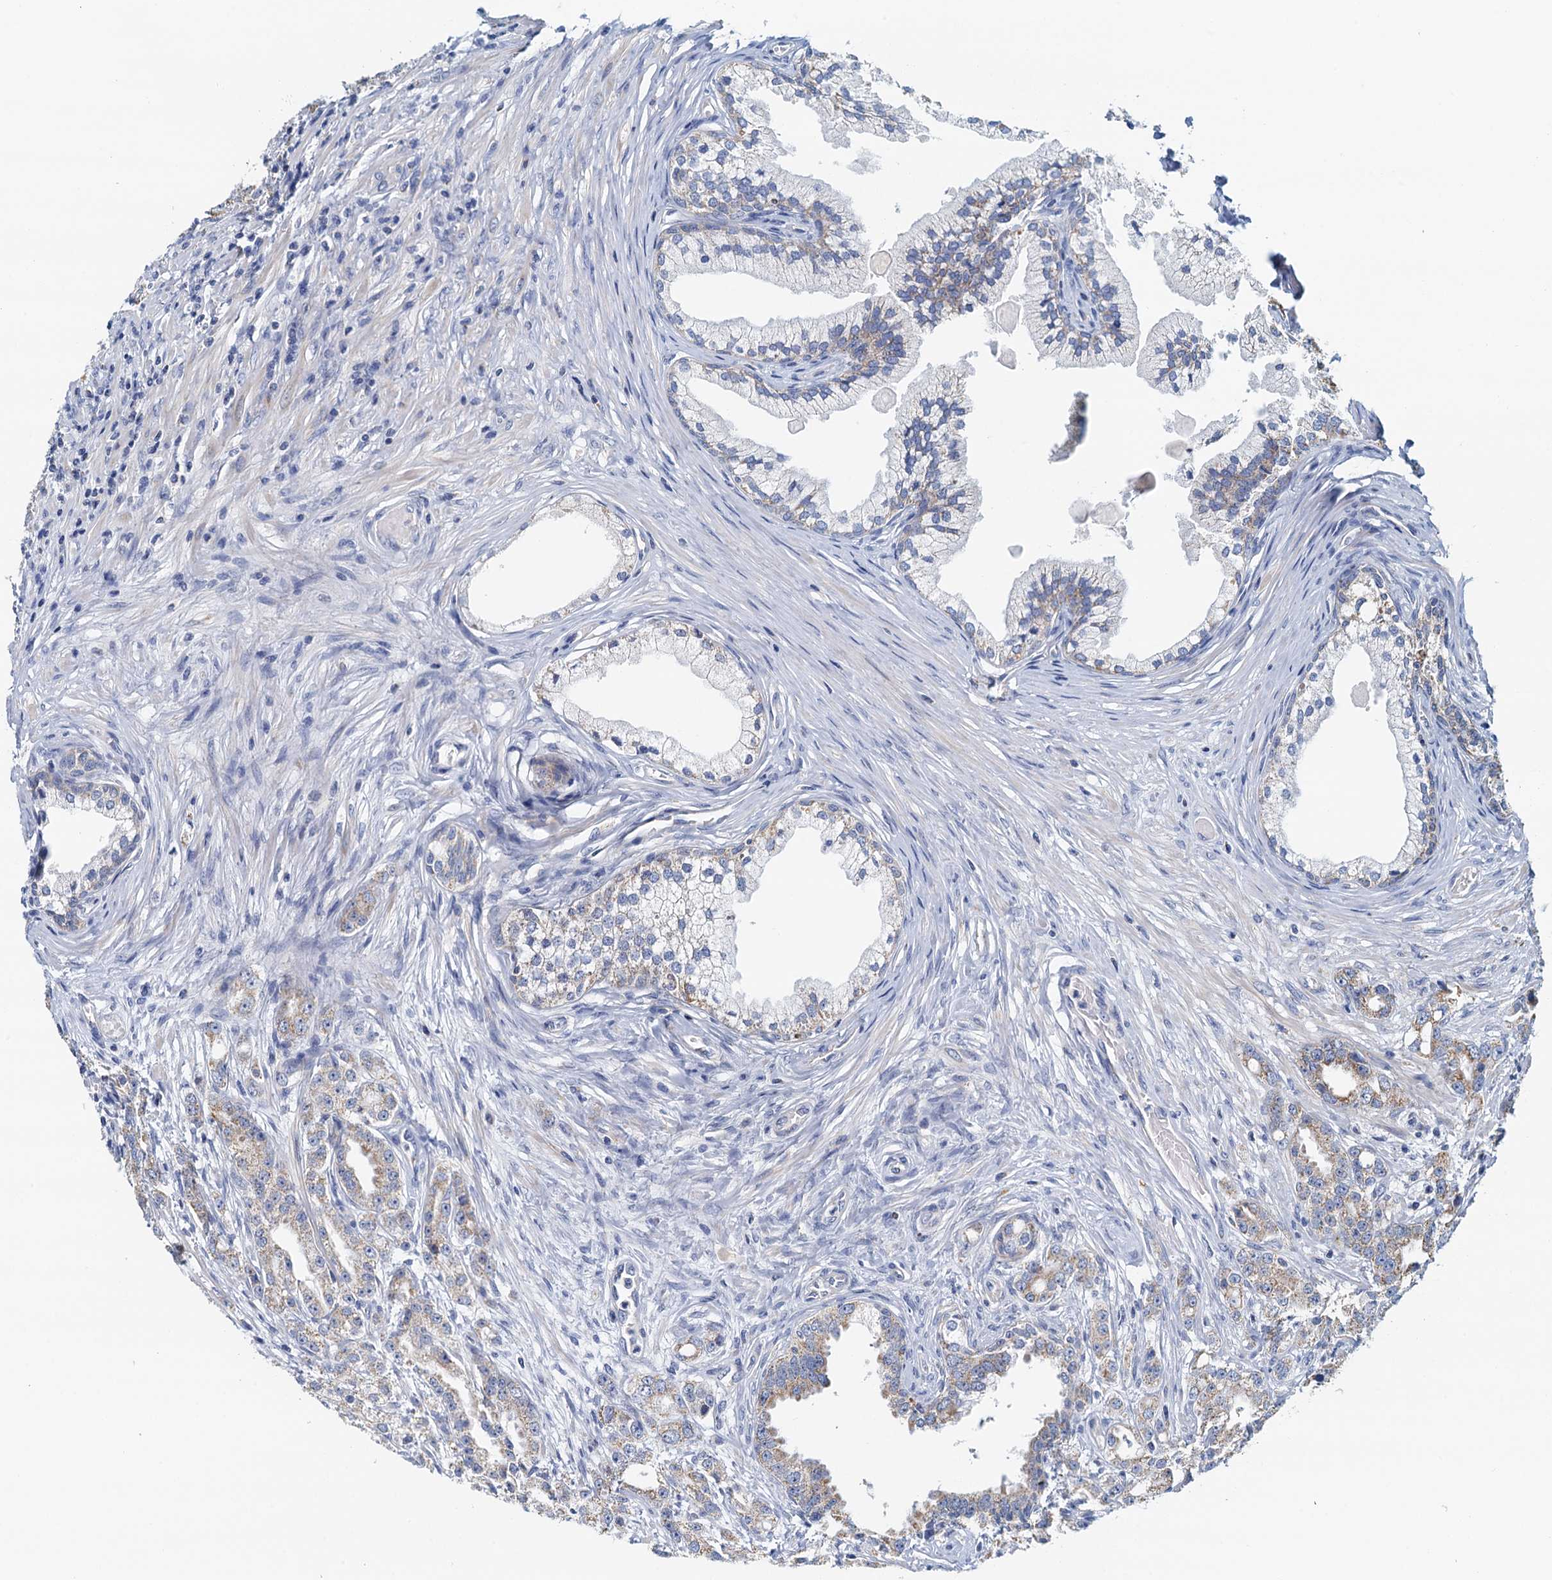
{"staining": {"intensity": "weak", "quantity": "25%-75%", "location": "cytoplasmic/membranous"}, "tissue": "prostate cancer", "cell_type": "Tumor cells", "image_type": "cancer", "snomed": [{"axis": "morphology", "description": "Adenocarcinoma, High grade"}, {"axis": "topography", "description": "Prostate"}], "caption": "Tumor cells demonstrate weak cytoplasmic/membranous expression in approximately 25%-75% of cells in prostate high-grade adenocarcinoma. (IHC, brightfield microscopy, high magnification).", "gene": "POC1A", "patient": {"sex": "male", "age": 69}}